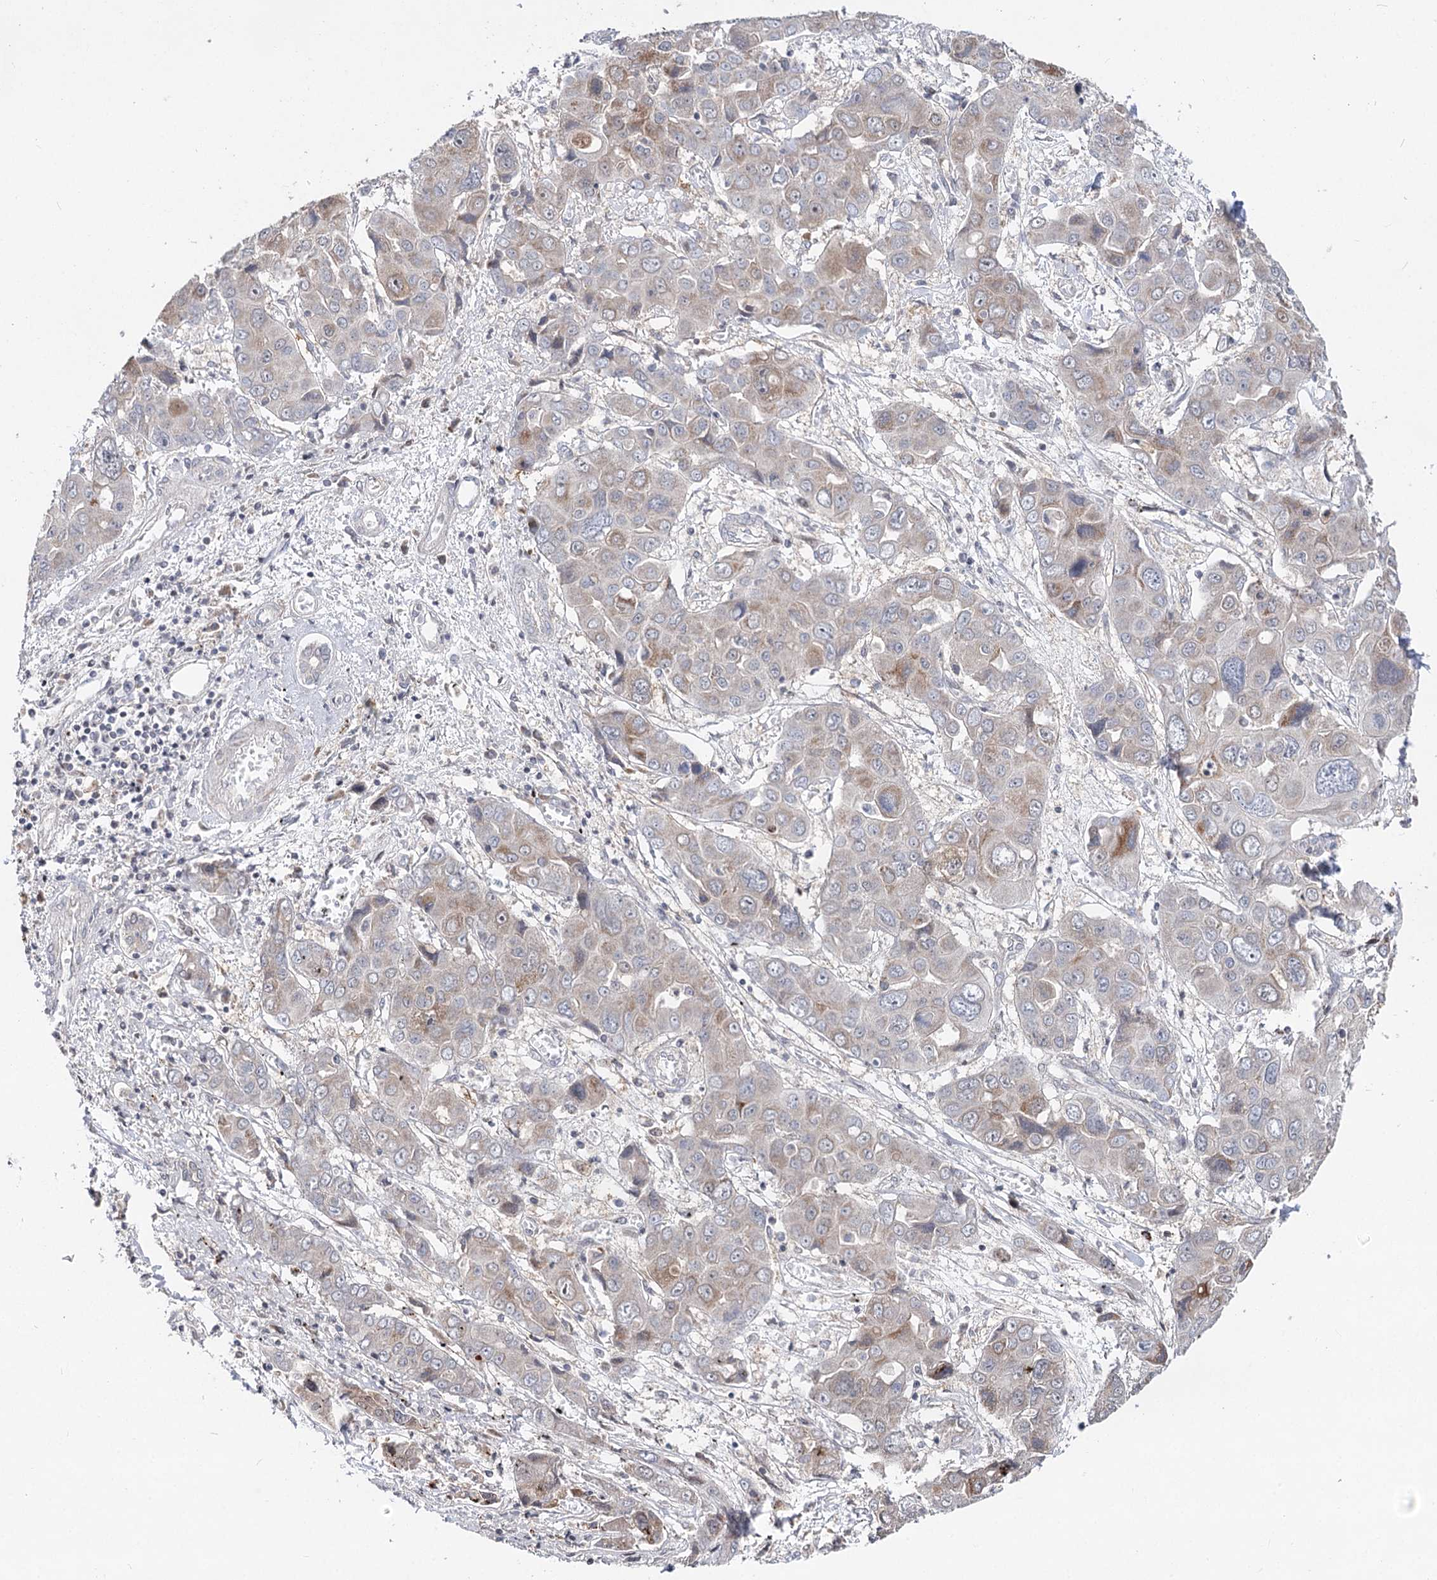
{"staining": {"intensity": "moderate", "quantity": "25%-75%", "location": "cytoplasmic/membranous"}, "tissue": "liver cancer", "cell_type": "Tumor cells", "image_type": "cancer", "snomed": [{"axis": "morphology", "description": "Cholangiocarcinoma"}, {"axis": "topography", "description": "Liver"}], "caption": "Human liver cholangiocarcinoma stained with a protein marker shows moderate staining in tumor cells.", "gene": "PTGR1", "patient": {"sex": "male", "age": 67}}